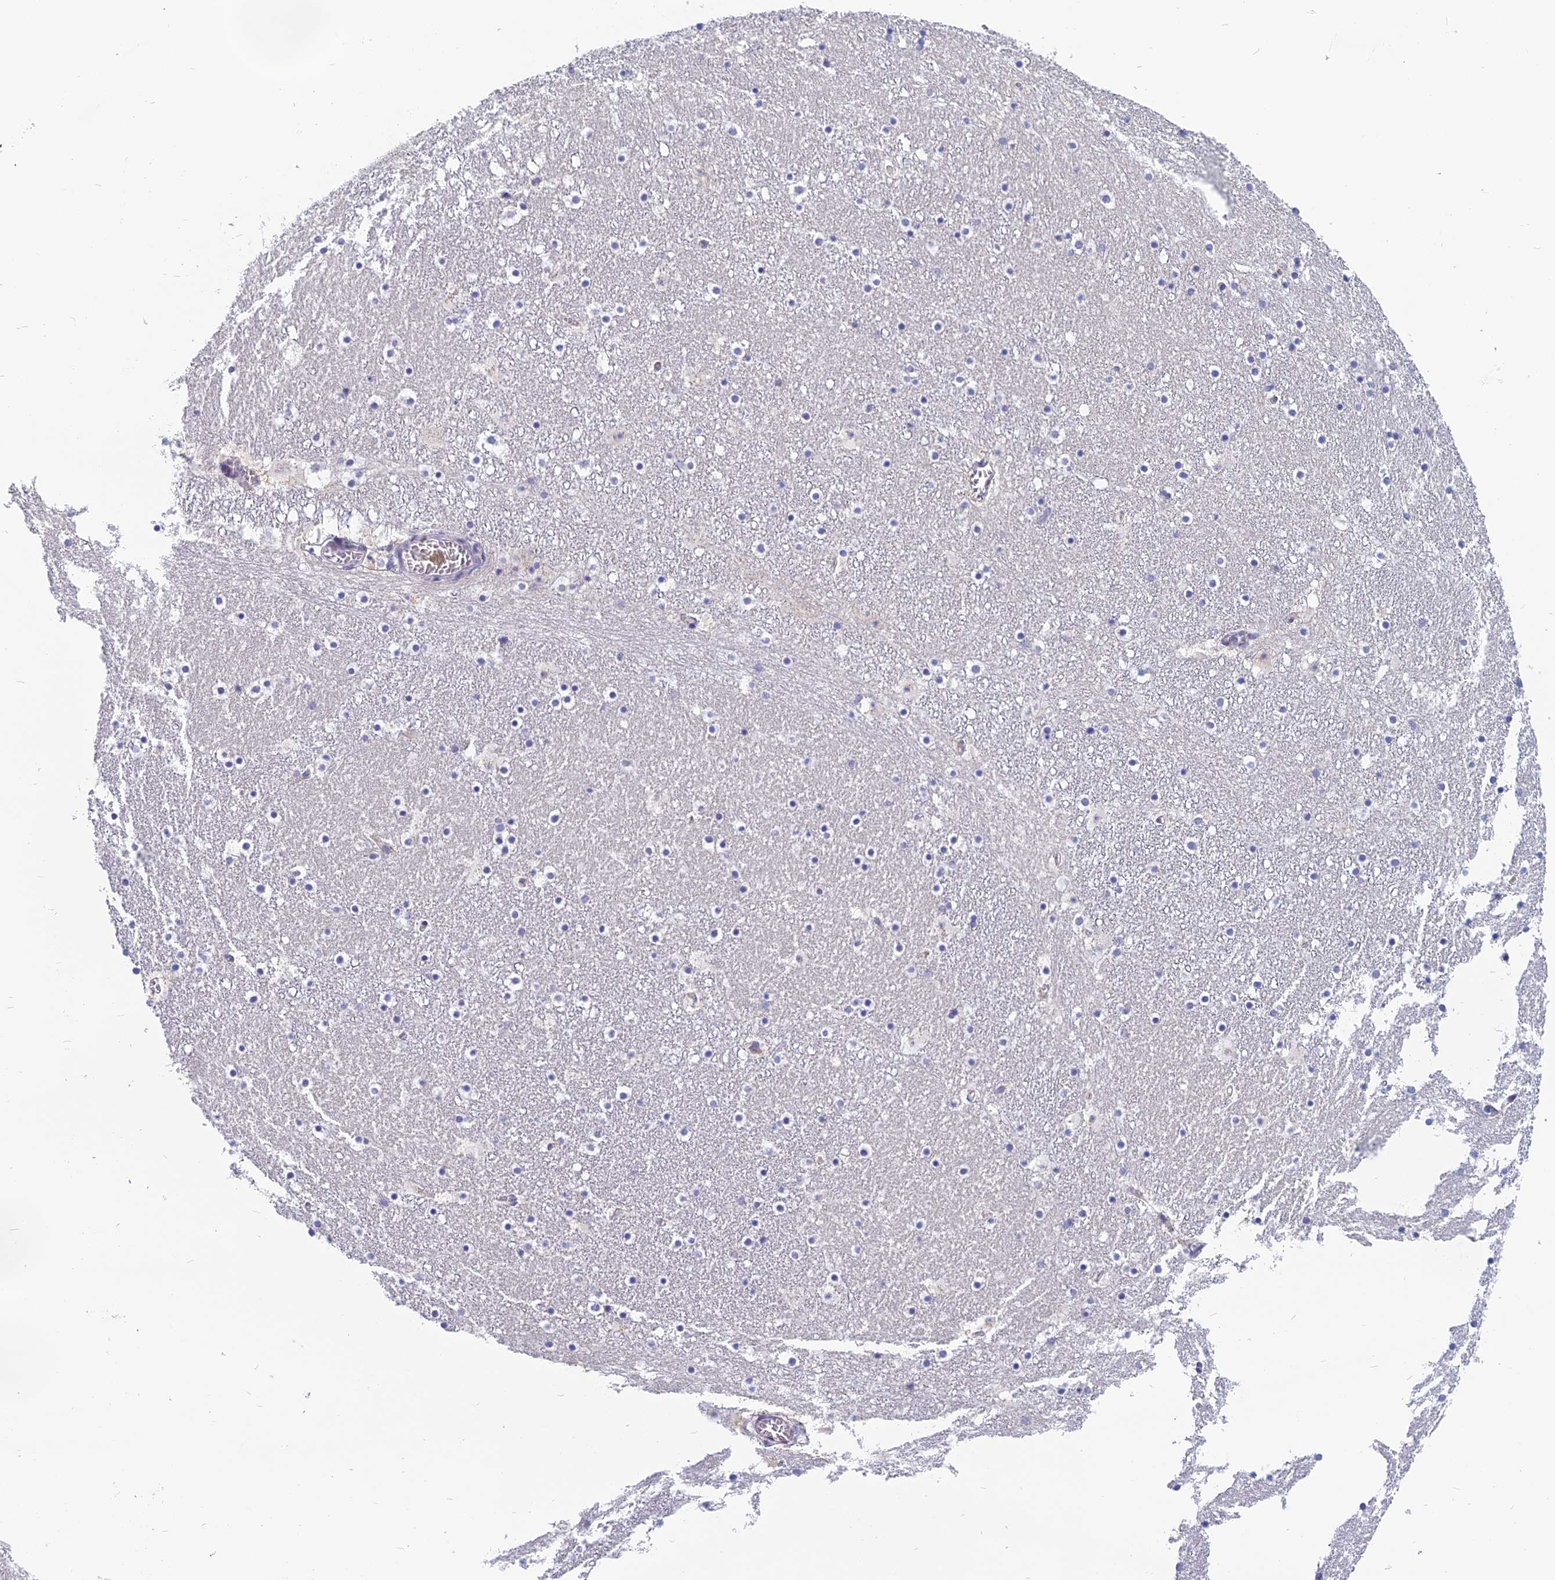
{"staining": {"intensity": "negative", "quantity": "none", "location": "none"}, "tissue": "caudate", "cell_type": "Glial cells", "image_type": "normal", "snomed": [{"axis": "morphology", "description": "Normal tissue, NOS"}, {"axis": "topography", "description": "Lateral ventricle wall"}], "caption": "Immunohistochemical staining of benign caudate displays no significant staining in glial cells.", "gene": "RBM41", "patient": {"sex": "male", "age": 45}}